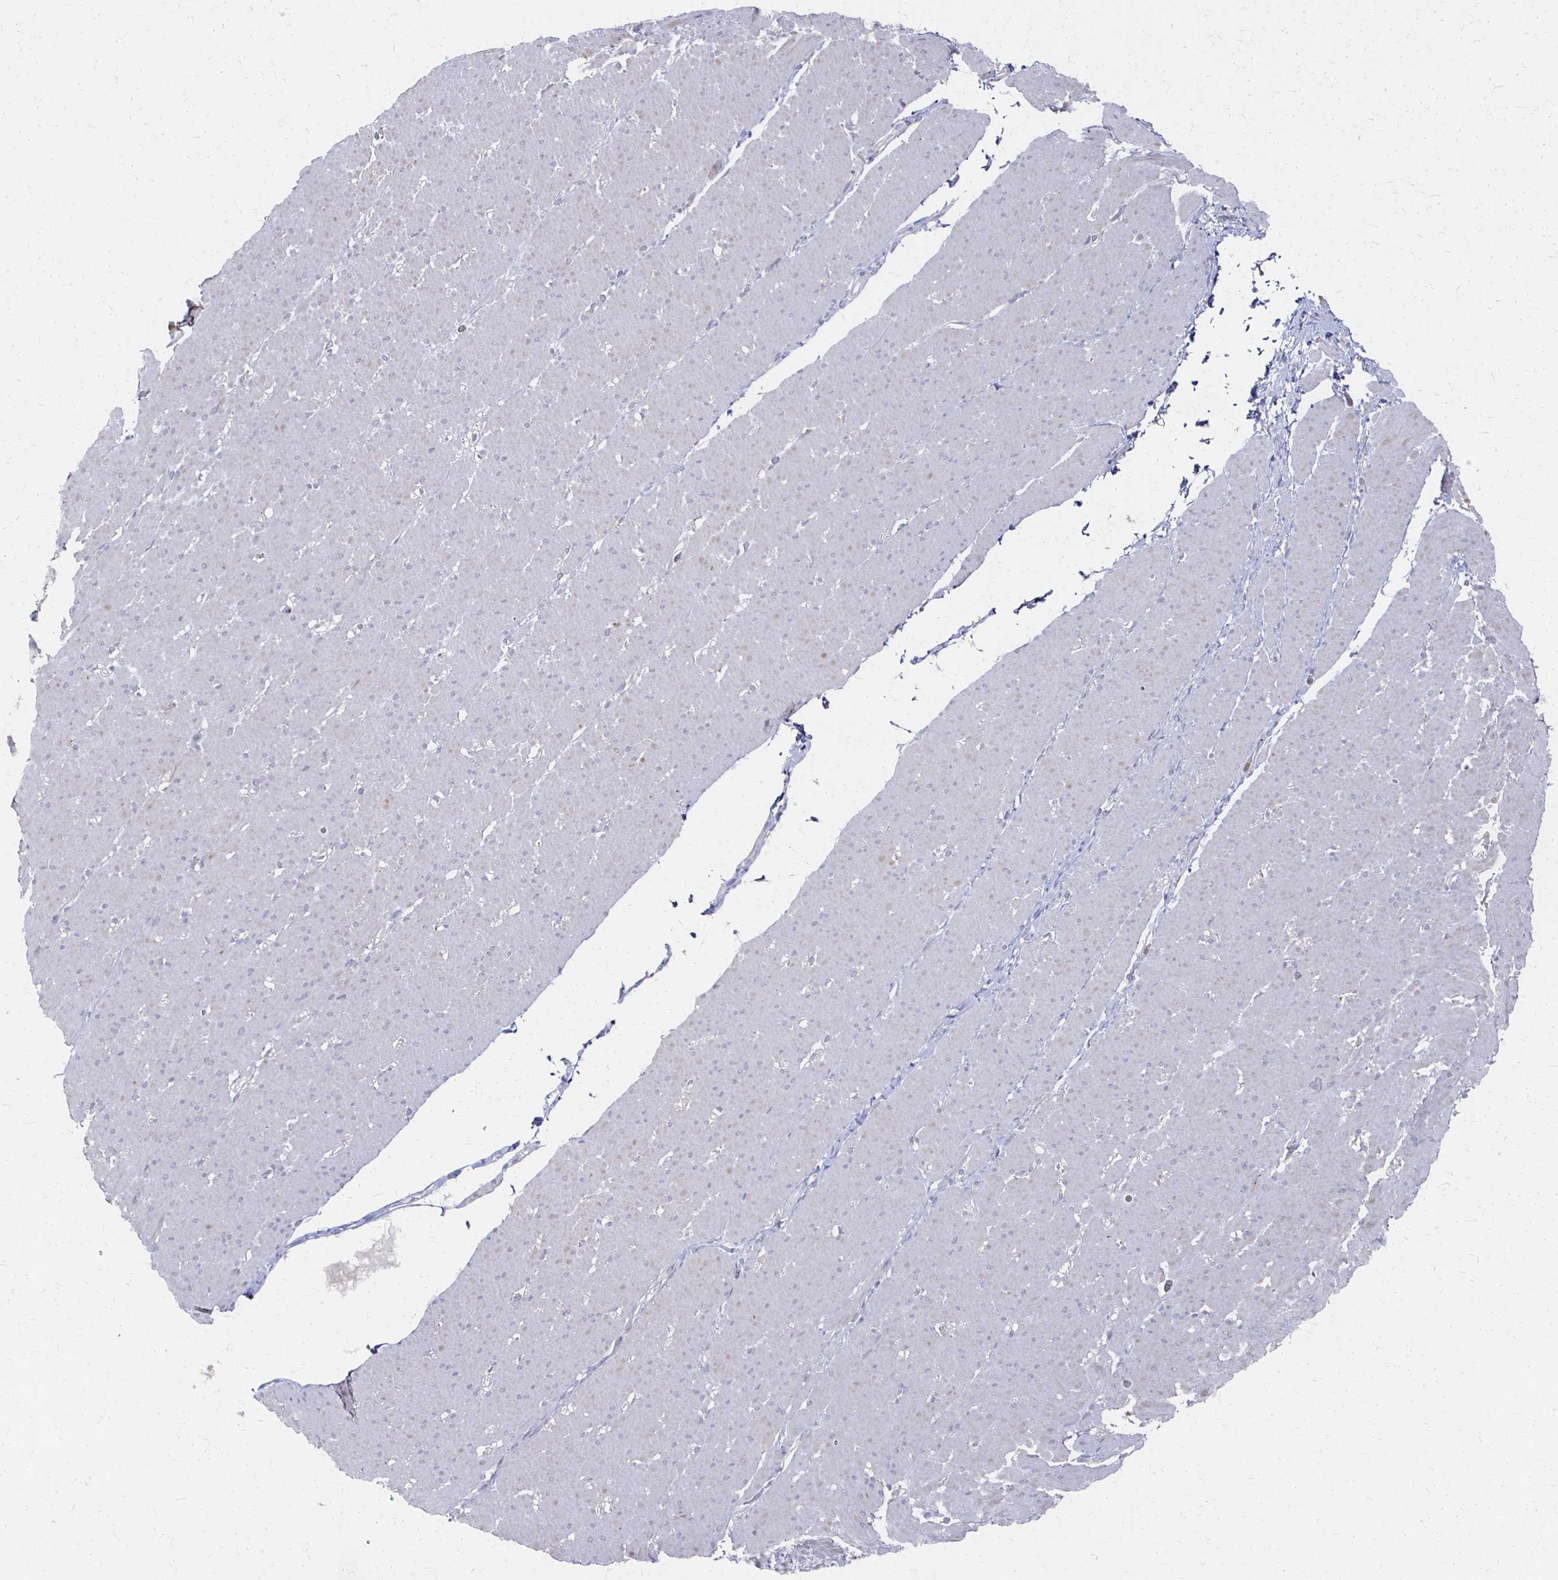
{"staining": {"intensity": "negative", "quantity": "none", "location": "none"}, "tissue": "smooth muscle", "cell_type": "Smooth muscle cells", "image_type": "normal", "snomed": [{"axis": "morphology", "description": "Normal tissue, NOS"}, {"axis": "topography", "description": "Smooth muscle"}, {"axis": "topography", "description": "Rectum"}], "caption": "This histopathology image is of unremarkable smooth muscle stained with IHC to label a protein in brown with the nuclei are counter-stained blue. There is no positivity in smooth muscle cells.", "gene": "CX3CR1", "patient": {"sex": "male", "age": 53}}